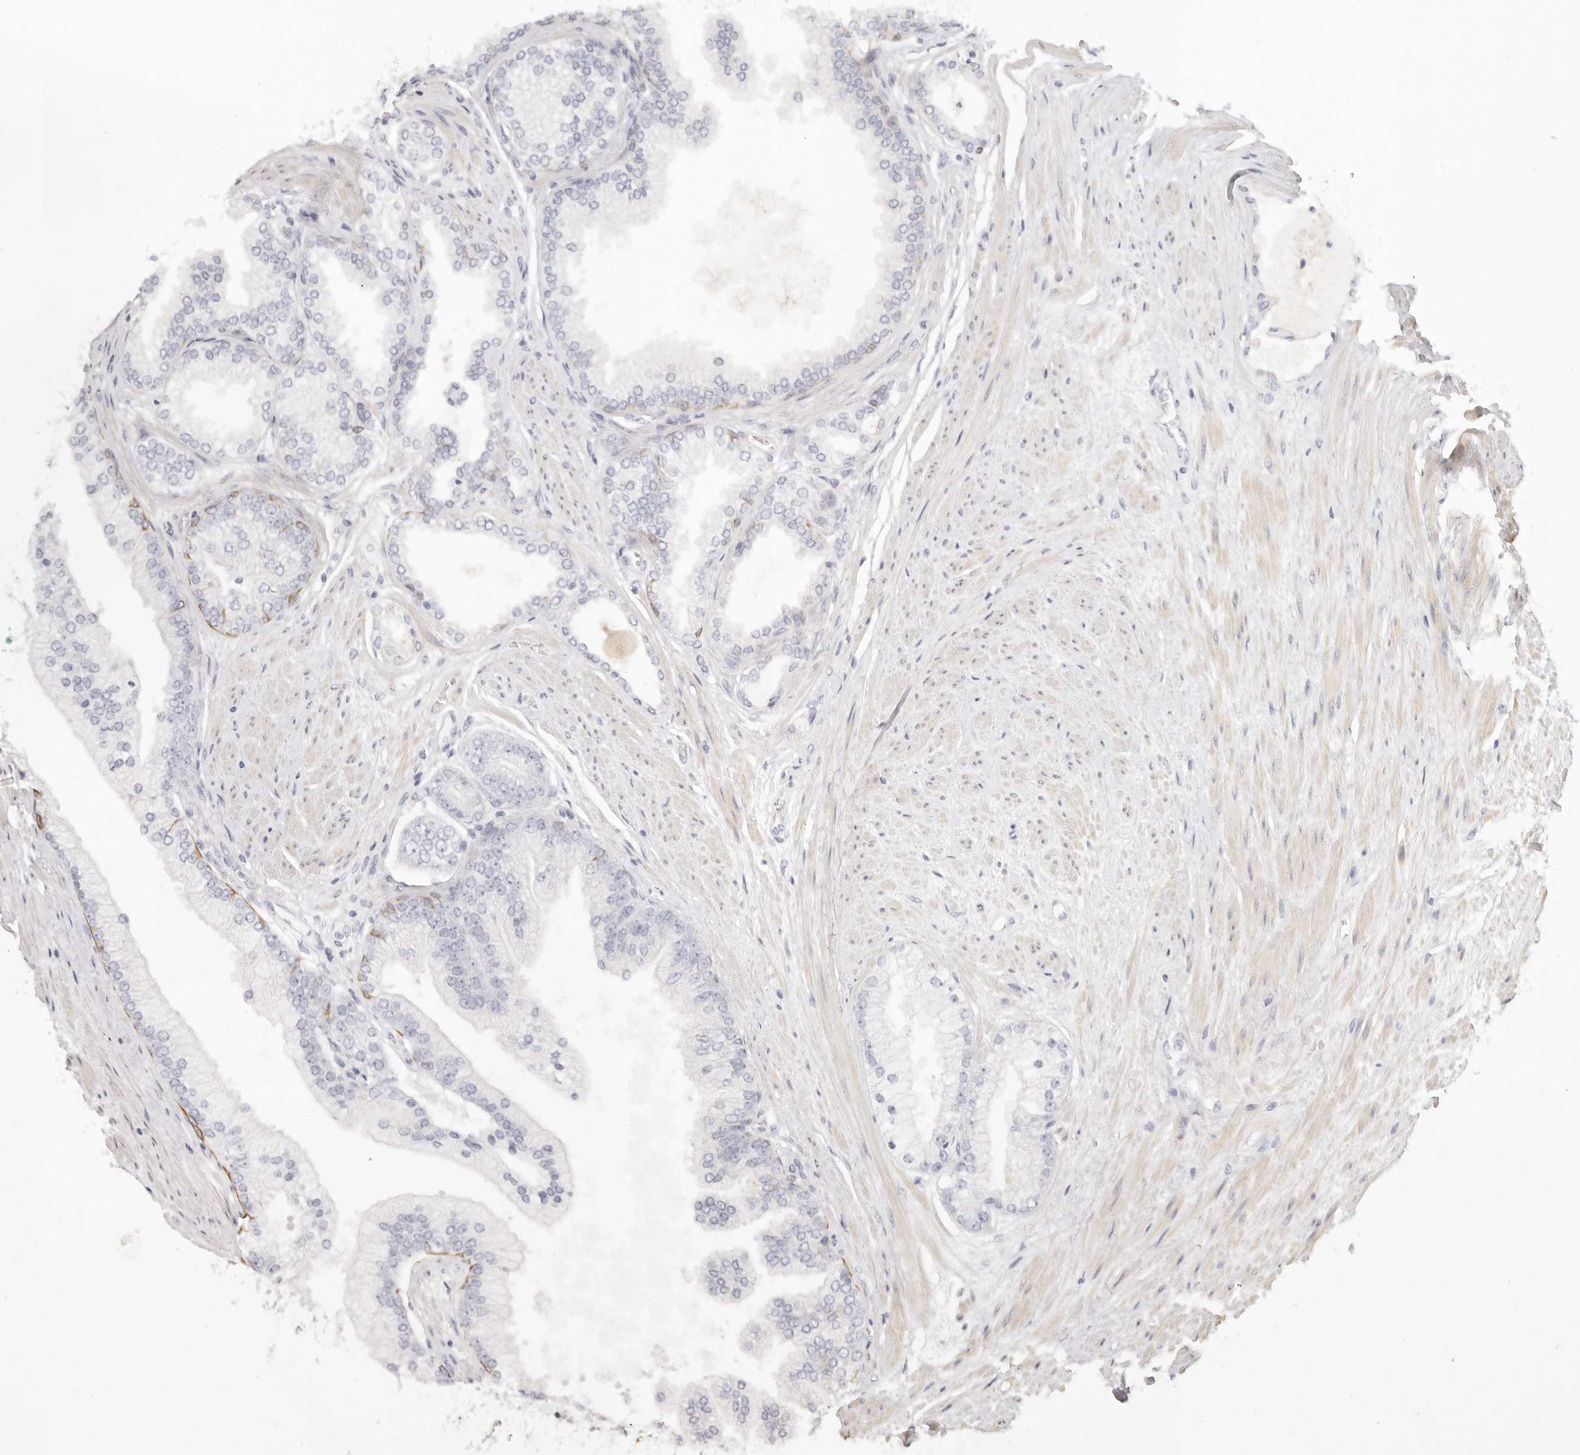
{"staining": {"intensity": "negative", "quantity": "none", "location": "none"}, "tissue": "prostate cancer", "cell_type": "Tumor cells", "image_type": "cancer", "snomed": [{"axis": "morphology", "description": "Adenocarcinoma, High grade"}, {"axis": "topography", "description": "Prostate"}], "caption": "IHC of human prostate adenocarcinoma (high-grade) shows no positivity in tumor cells.", "gene": "RXFP1", "patient": {"sex": "male", "age": 58}}